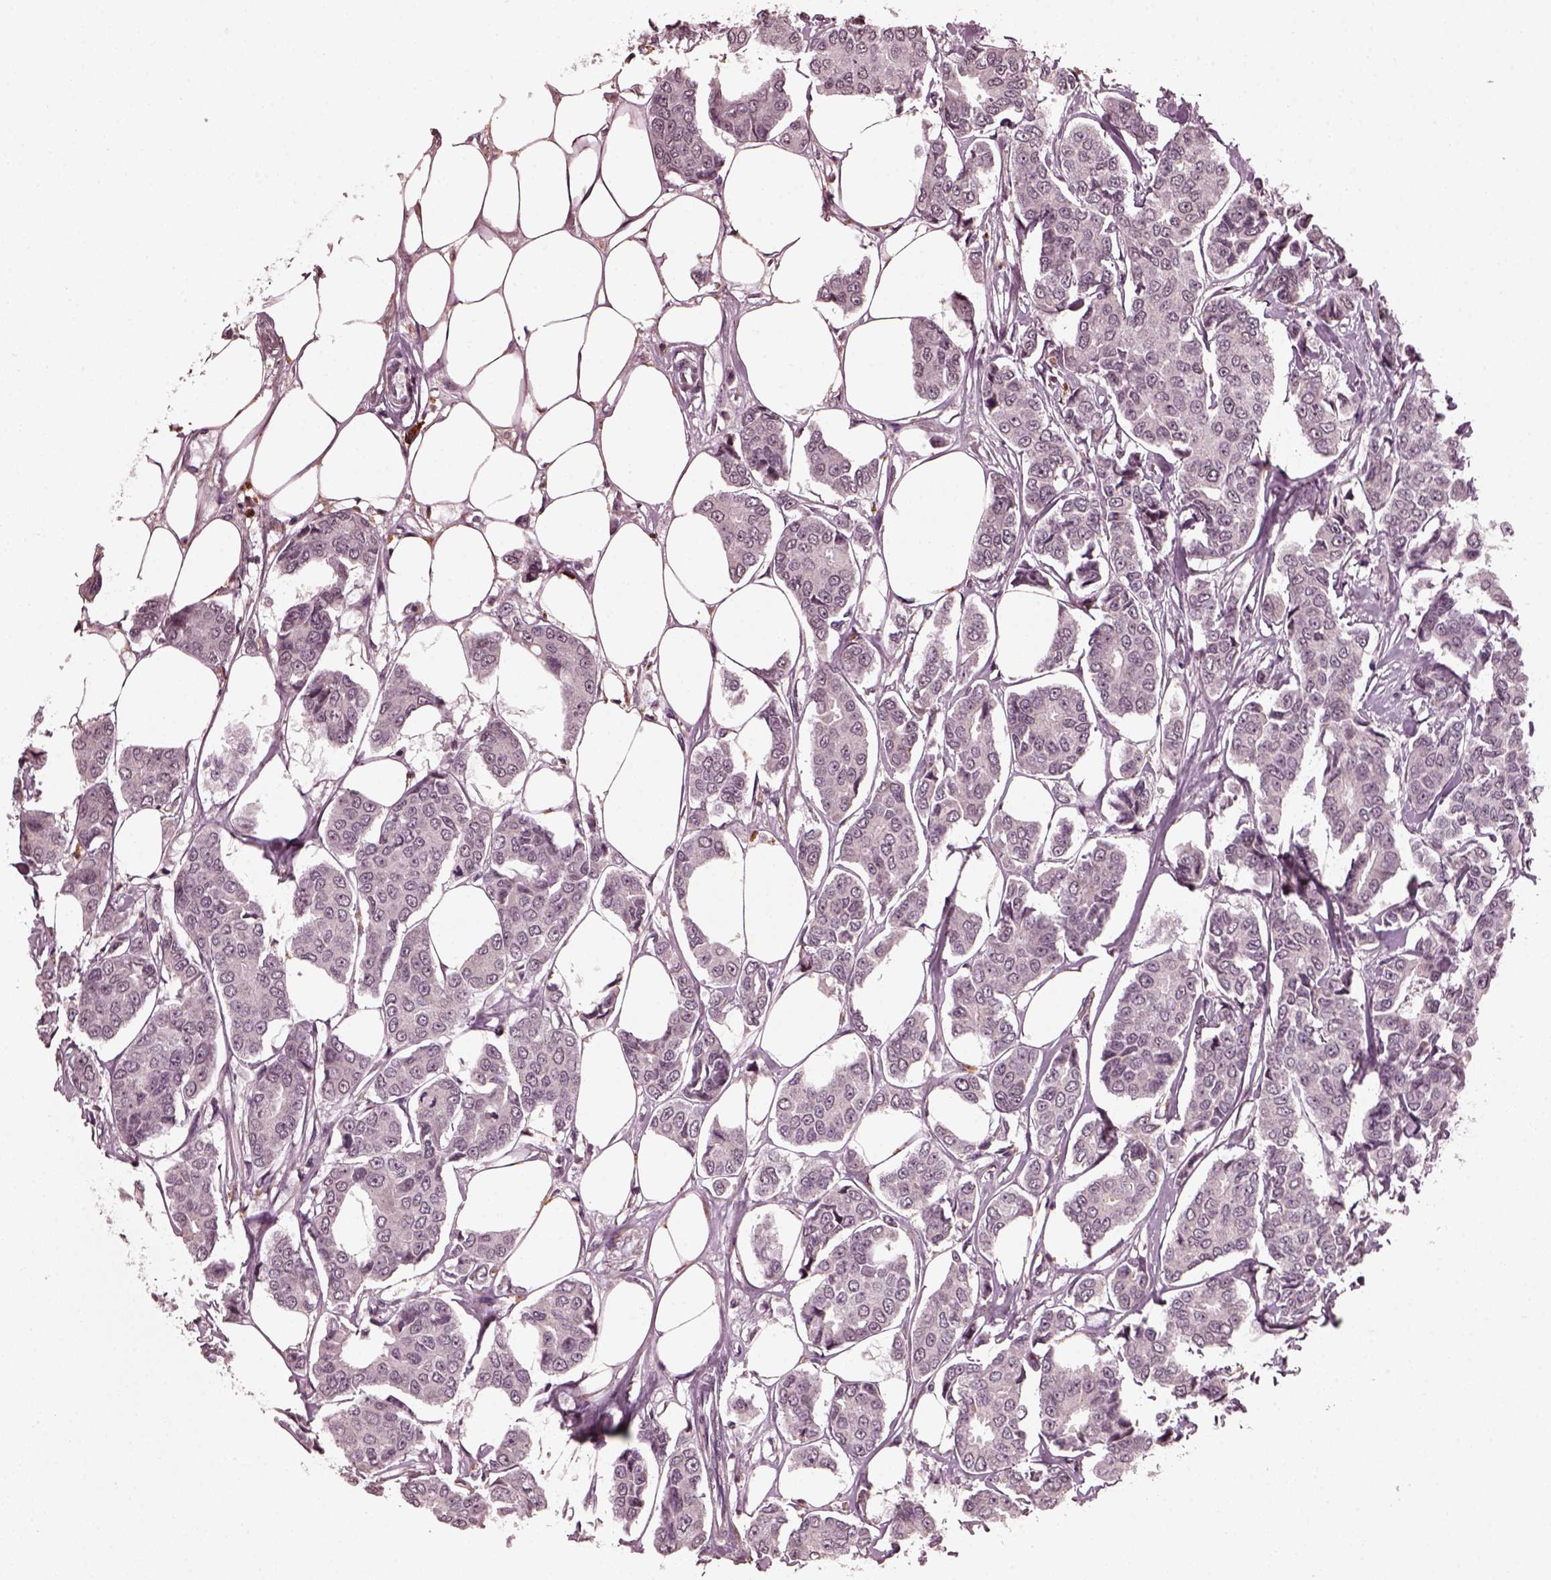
{"staining": {"intensity": "negative", "quantity": "none", "location": "none"}, "tissue": "breast cancer", "cell_type": "Tumor cells", "image_type": "cancer", "snomed": [{"axis": "morphology", "description": "Duct carcinoma"}, {"axis": "topography", "description": "Breast"}], "caption": "High magnification brightfield microscopy of breast intraductal carcinoma stained with DAB (brown) and counterstained with hematoxylin (blue): tumor cells show no significant expression. The staining was performed using DAB (3,3'-diaminobenzidine) to visualize the protein expression in brown, while the nuclei were stained in blue with hematoxylin (Magnification: 20x).", "gene": "RUFY3", "patient": {"sex": "female", "age": 94}}